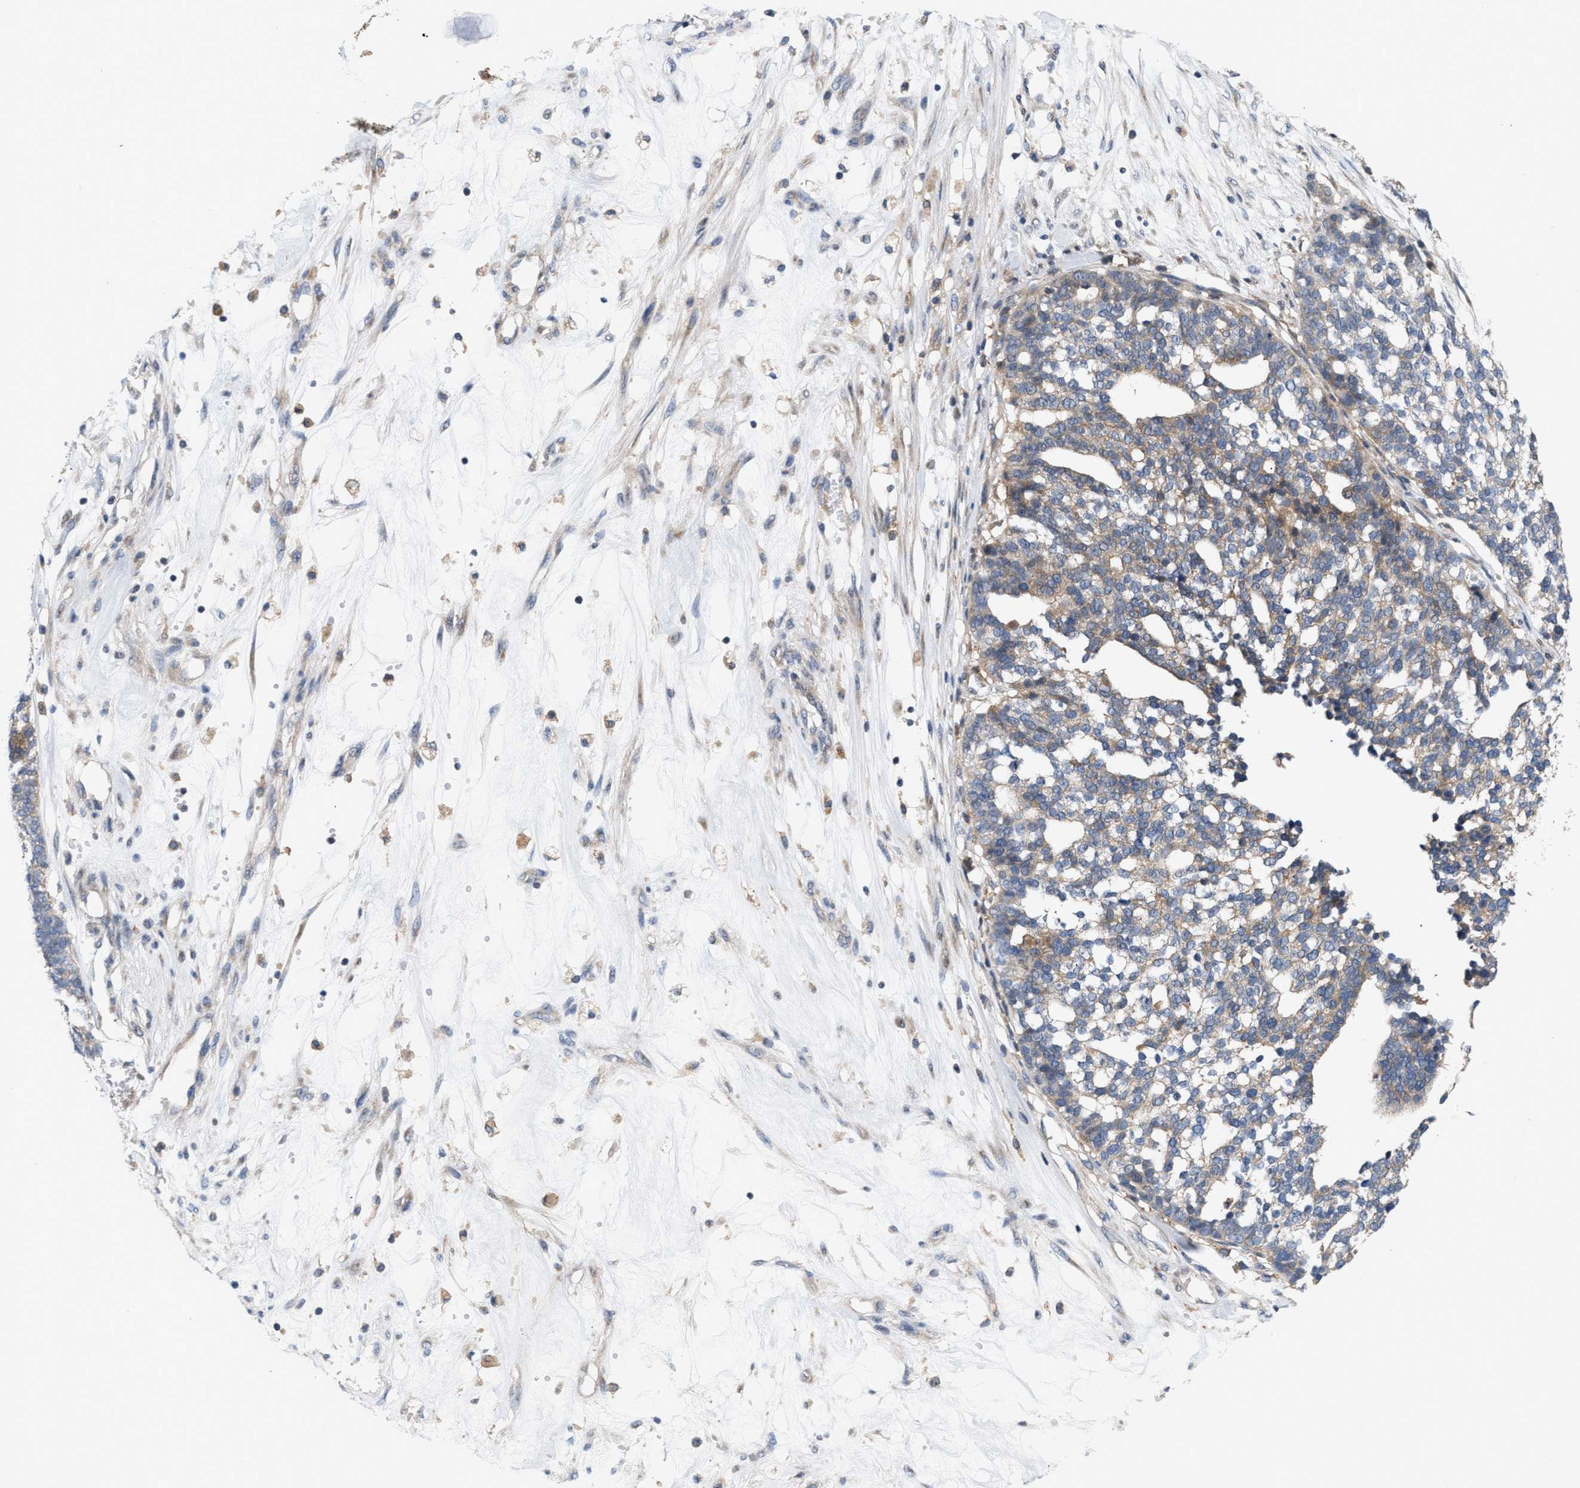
{"staining": {"intensity": "moderate", "quantity": "25%-75%", "location": "cytoplasmic/membranous"}, "tissue": "ovarian cancer", "cell_type": "Tumor cells", "image_type": "cancer", "snomed": [{"axis": "morphology", "description": "Cystadenocarcinoma, serous, NOS"}, {"axis": "topography", "description": "Ovary"}], "caption": "Protein staining of ovarian serous cystadenocarcinoma tissue displays moderate cytoplasmic/membranous expression in approximately 25%-75% of tumor cells.", "gene": "DBNL", "patient": {"sex": "female", "age": 59}}